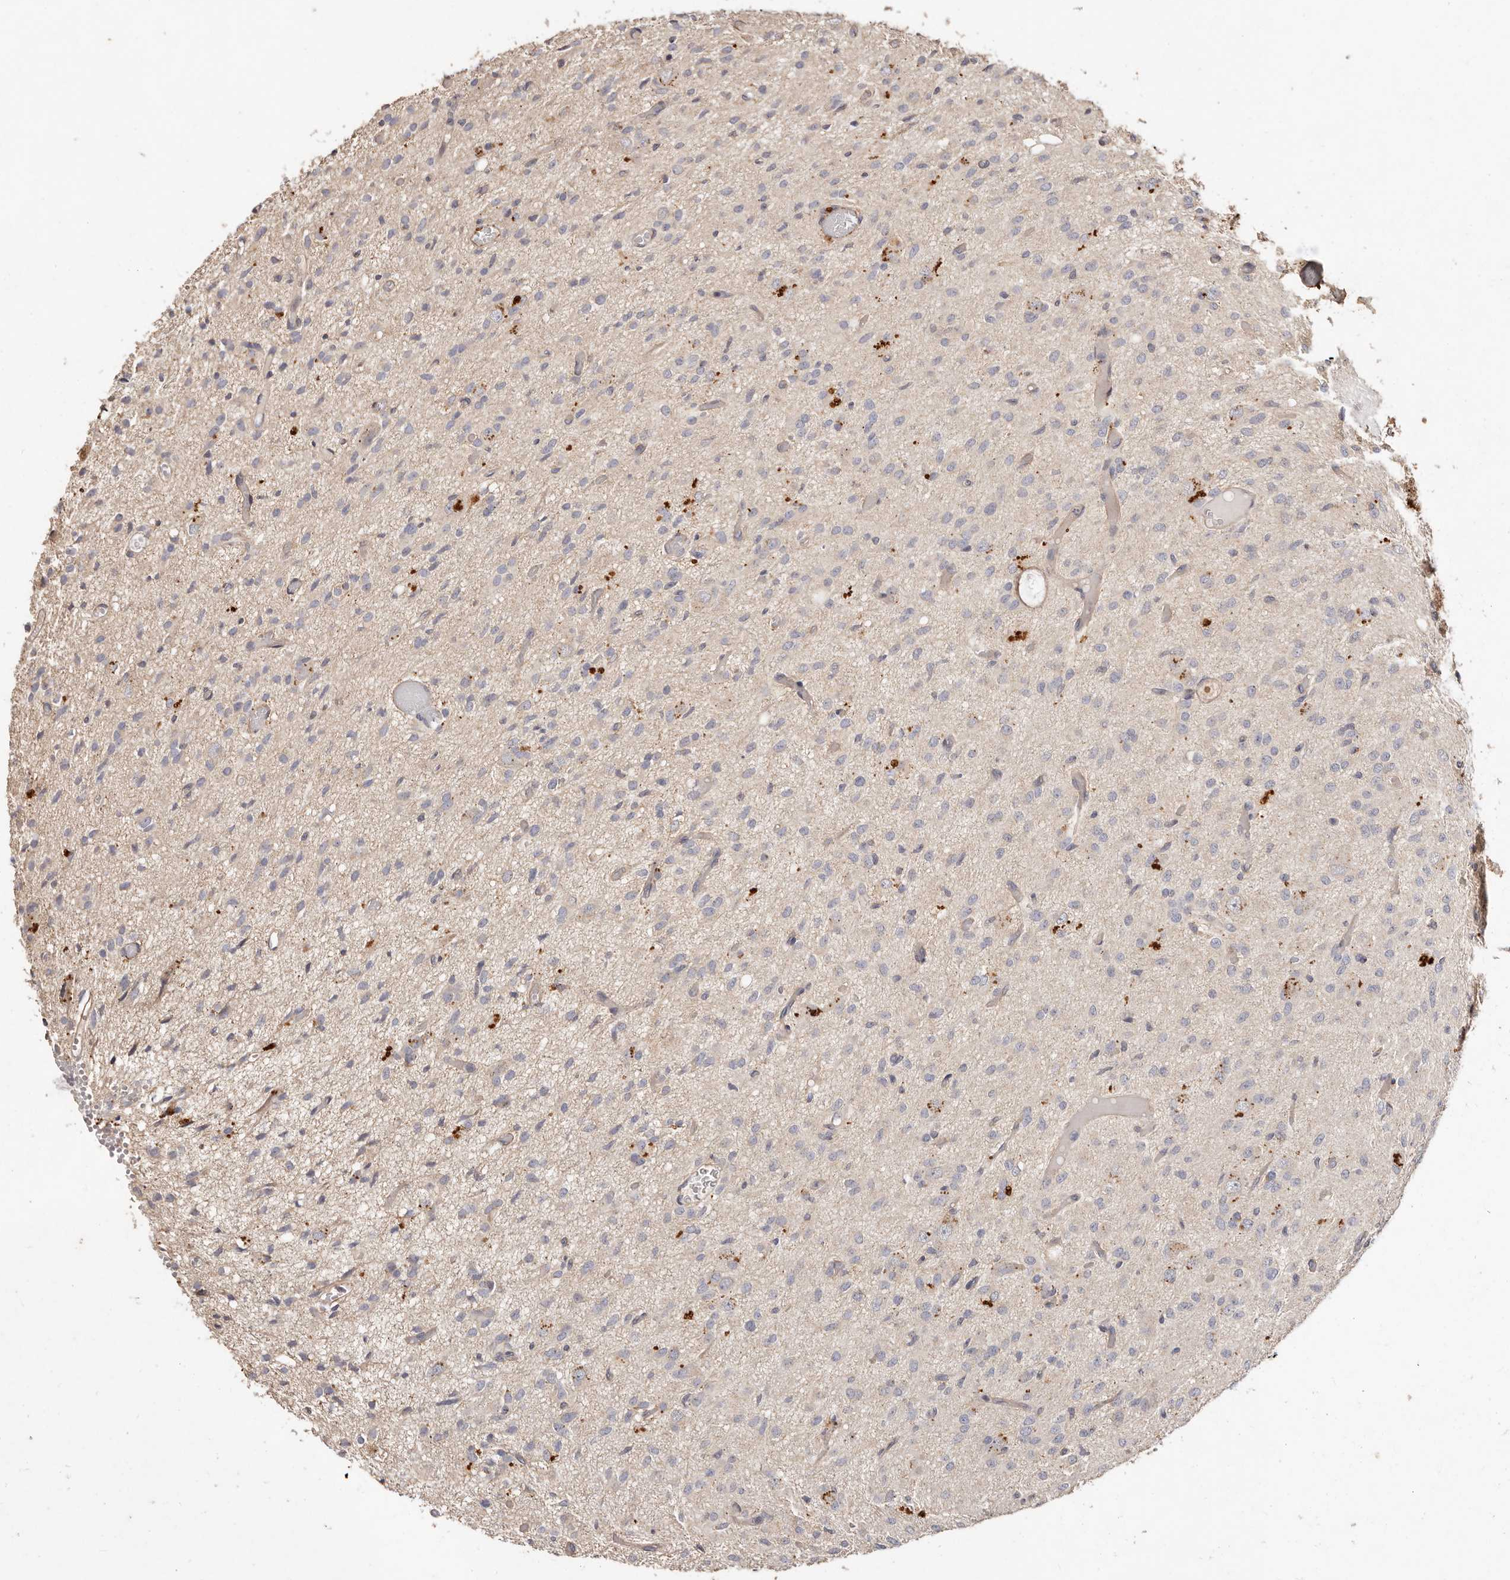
{"staining": {"intensity": "negative", "quantity": "none", "location": "none"}, "tissue": "glioma", "cell_type": "Tumor cells", "image_type": "cancer", "snomed": [{"axis": "morphology", "description": "Glioma, malignant, High grade"}, {"axis": "topography", "description": "Brain"}], "caption": "The immunohistochemistry photomicrograph has no significant expression in tumor cells of malignant glioma (high-grade) tissue.", "gene": "THBS3", "patient": {"sex": "female", "age": 59}}